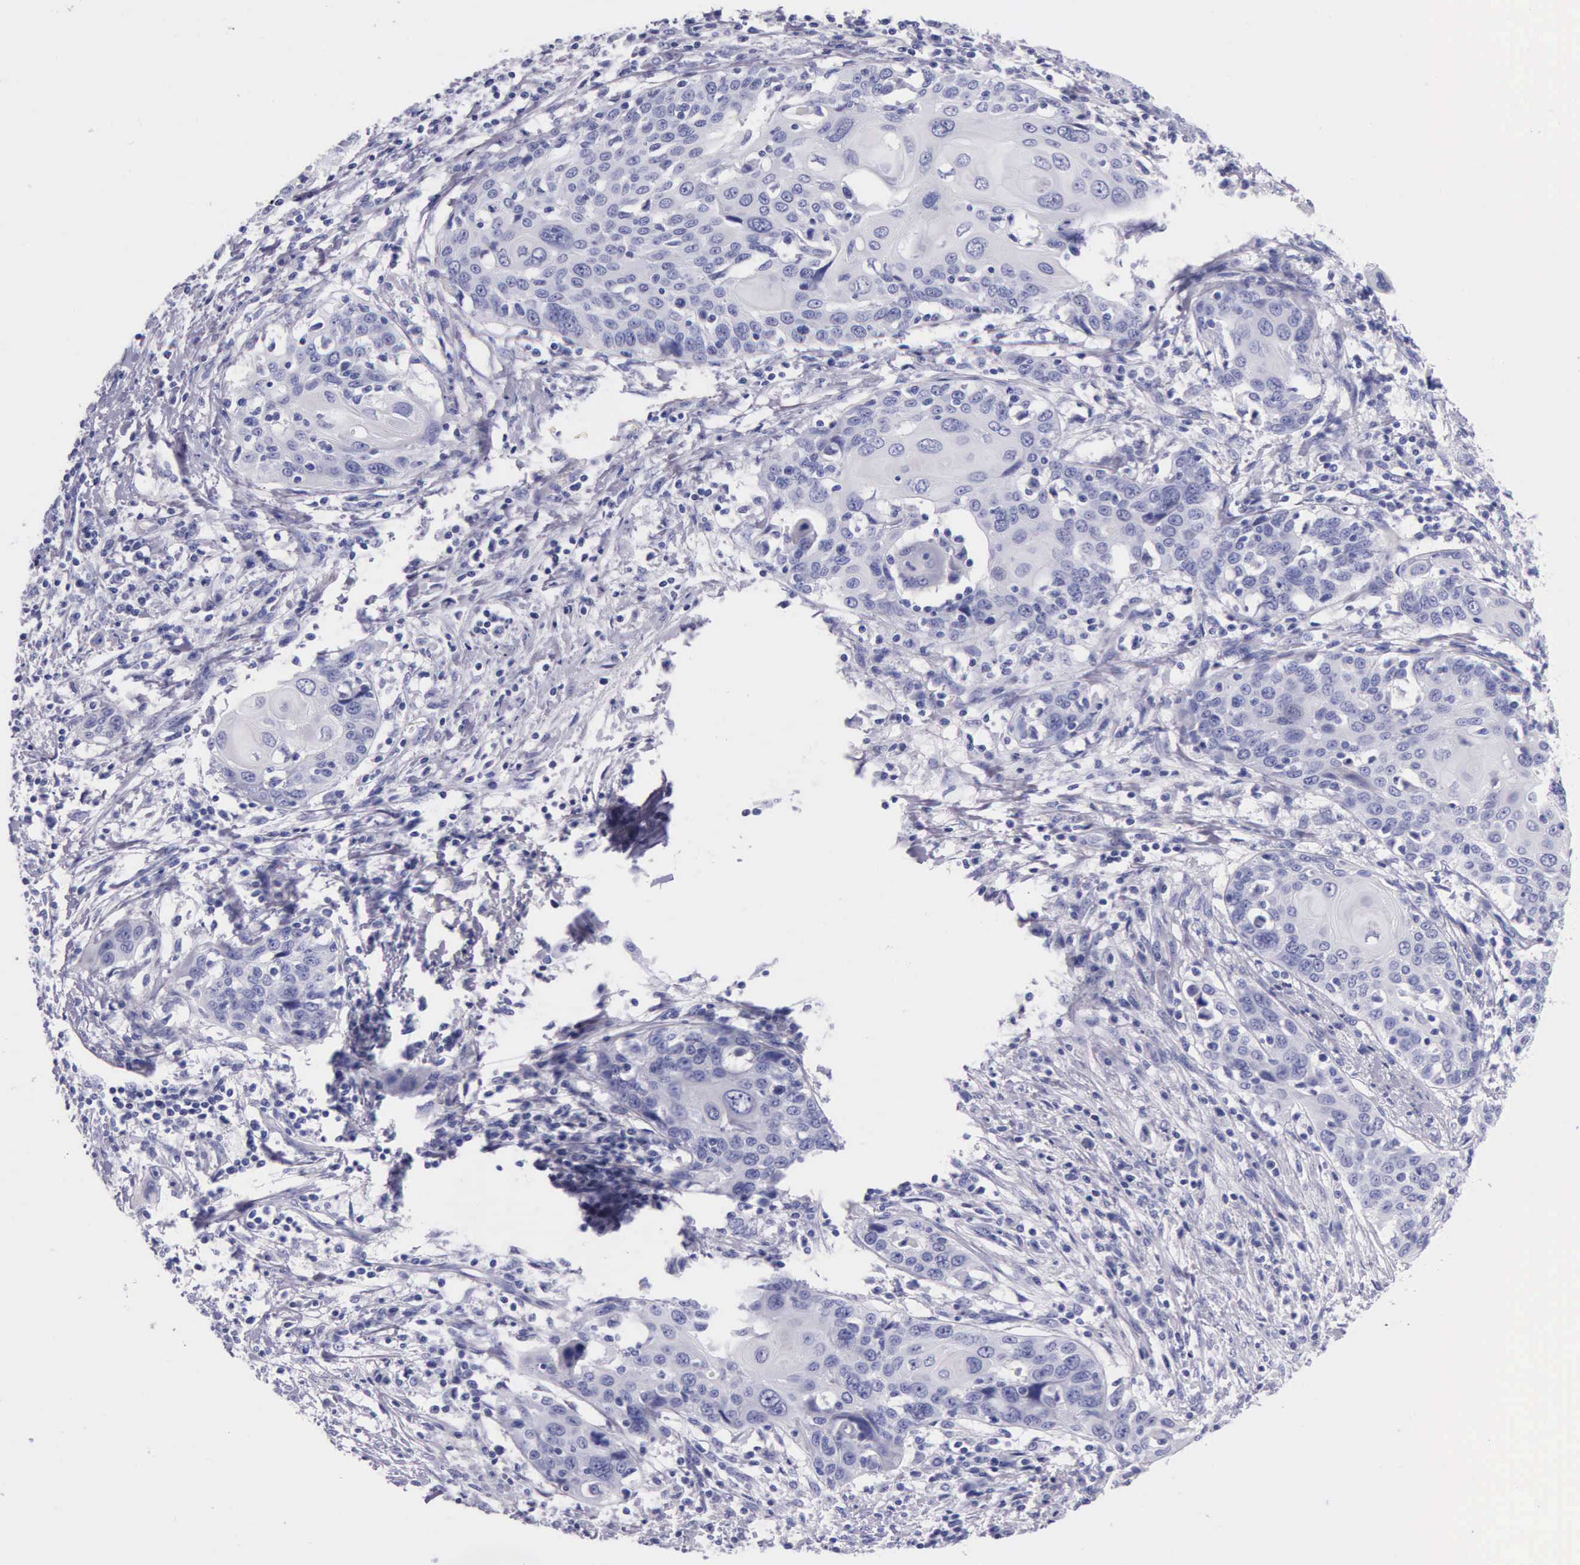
{"staining": {"intensity": "negative", "quantity": "none", "location": "none"}, "tissue": "cervical cancer", "cell_type": "Tumor cells", "image_type": "cancer", "snomed": [{"axis": "morphology", "description": "Squamous cell carcinoma, NOS"}, {"axis": "topography", "description": "Cervix"}], "caption": "The image shows no significant expression in tumor cells of squamous cell carcinoma (cervical).", "gene": "KLK3", "patient": {"sex": "female", "age": 54}}